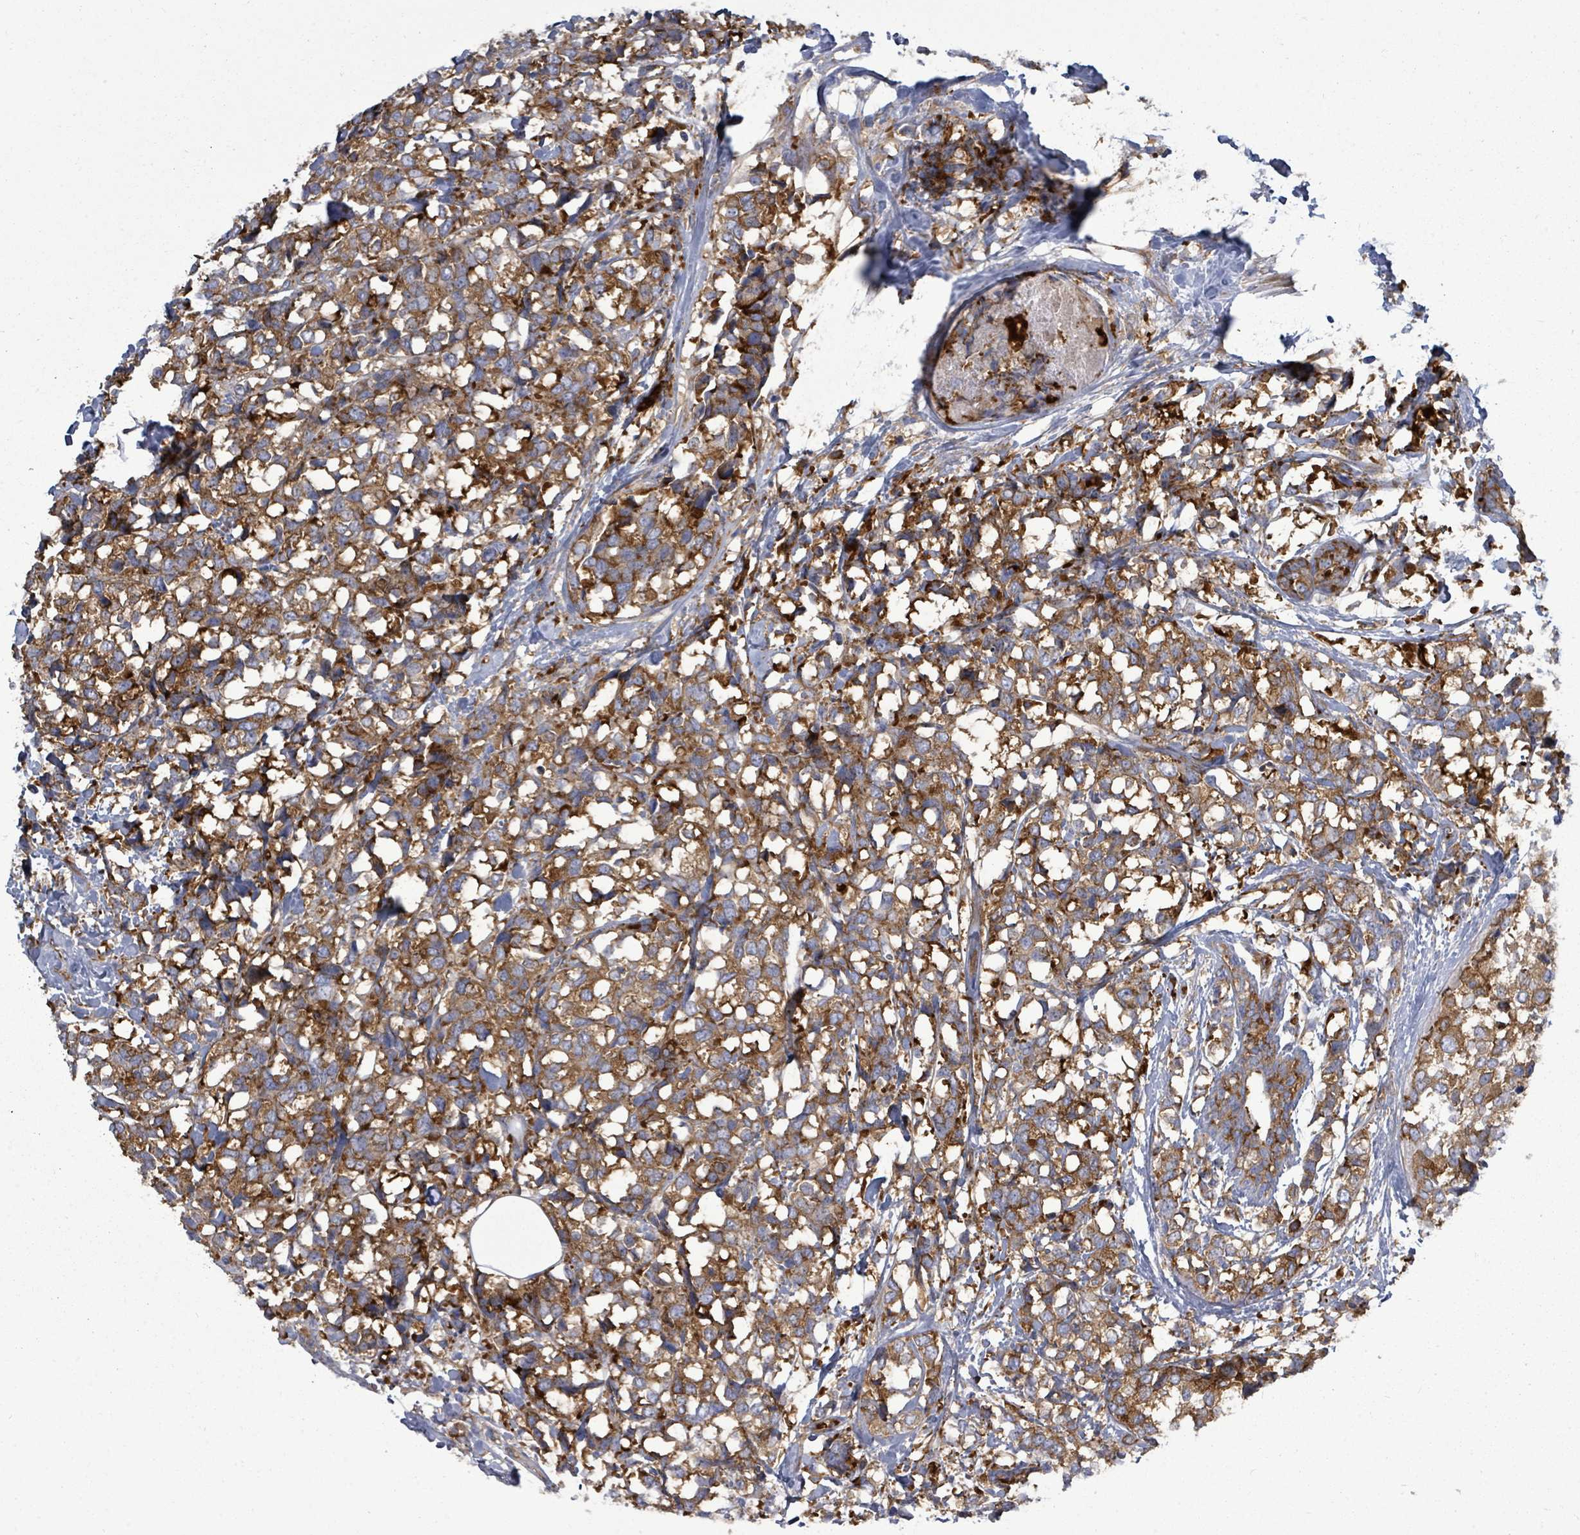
{"staining": {"intensity": "strong", "quantity": ">75%", "location": "cytoplasmic/membranous"}, "tissue": "breast cancer", "cell_type": "Tumor cells", "image_type": "cancer", "snomed": [{"axis": "morphology", "description": "Lobular carcinoma"}, {"axis": "topography", "description": "Breast"}], "caption": "The histopathology image demonstrates a brown stain indicating the presence of a protein in the cytoplasmic/membranous of tumor cells in breast lobular carcinoma.", "gene": "EIF3C", "patient": {"sex": "female", "age": 59}}